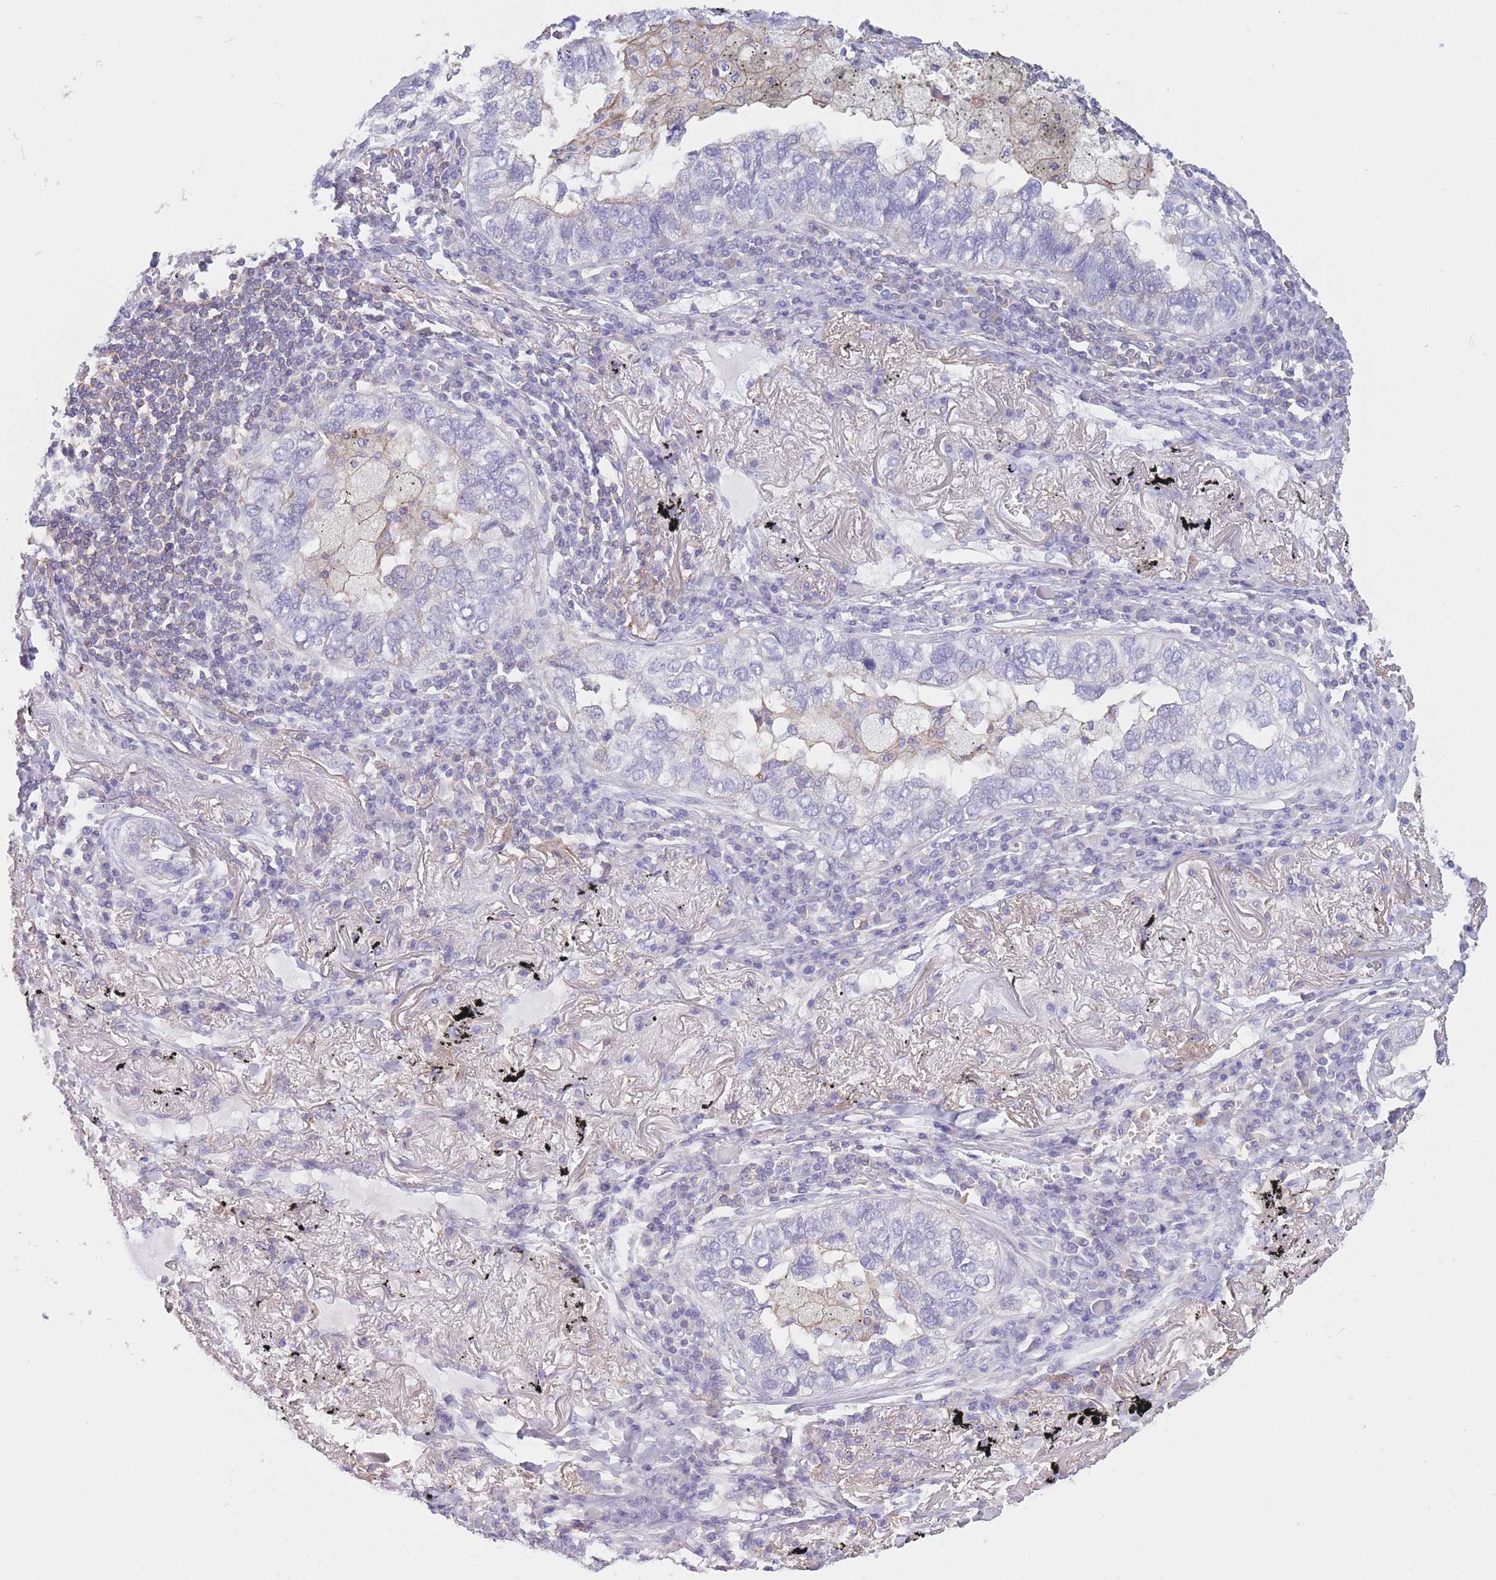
{"staining": {"intensity": "negative", "quantity": "none", "location": "none"}, "tissue": "lung cancer", "cell_type": "Tumor cells", "image_type": "cancer", "snomed": [{"axis": "morphology", "description": "Adenocarcinoma, NOS"}, {"axis": "topography", "description": "Lung"}], "caption": "Immunohistochemistry (IHC) photomicrograph of neoplastic tissue: lung adenocarcinoma stained with DAB demonstrates no significant protein expression in tumor cells. (Brightfield microscopy of DAB IHC at high magnification).", "gene": "PDHA1", "patient": {"sex": "male", "age": 65}}